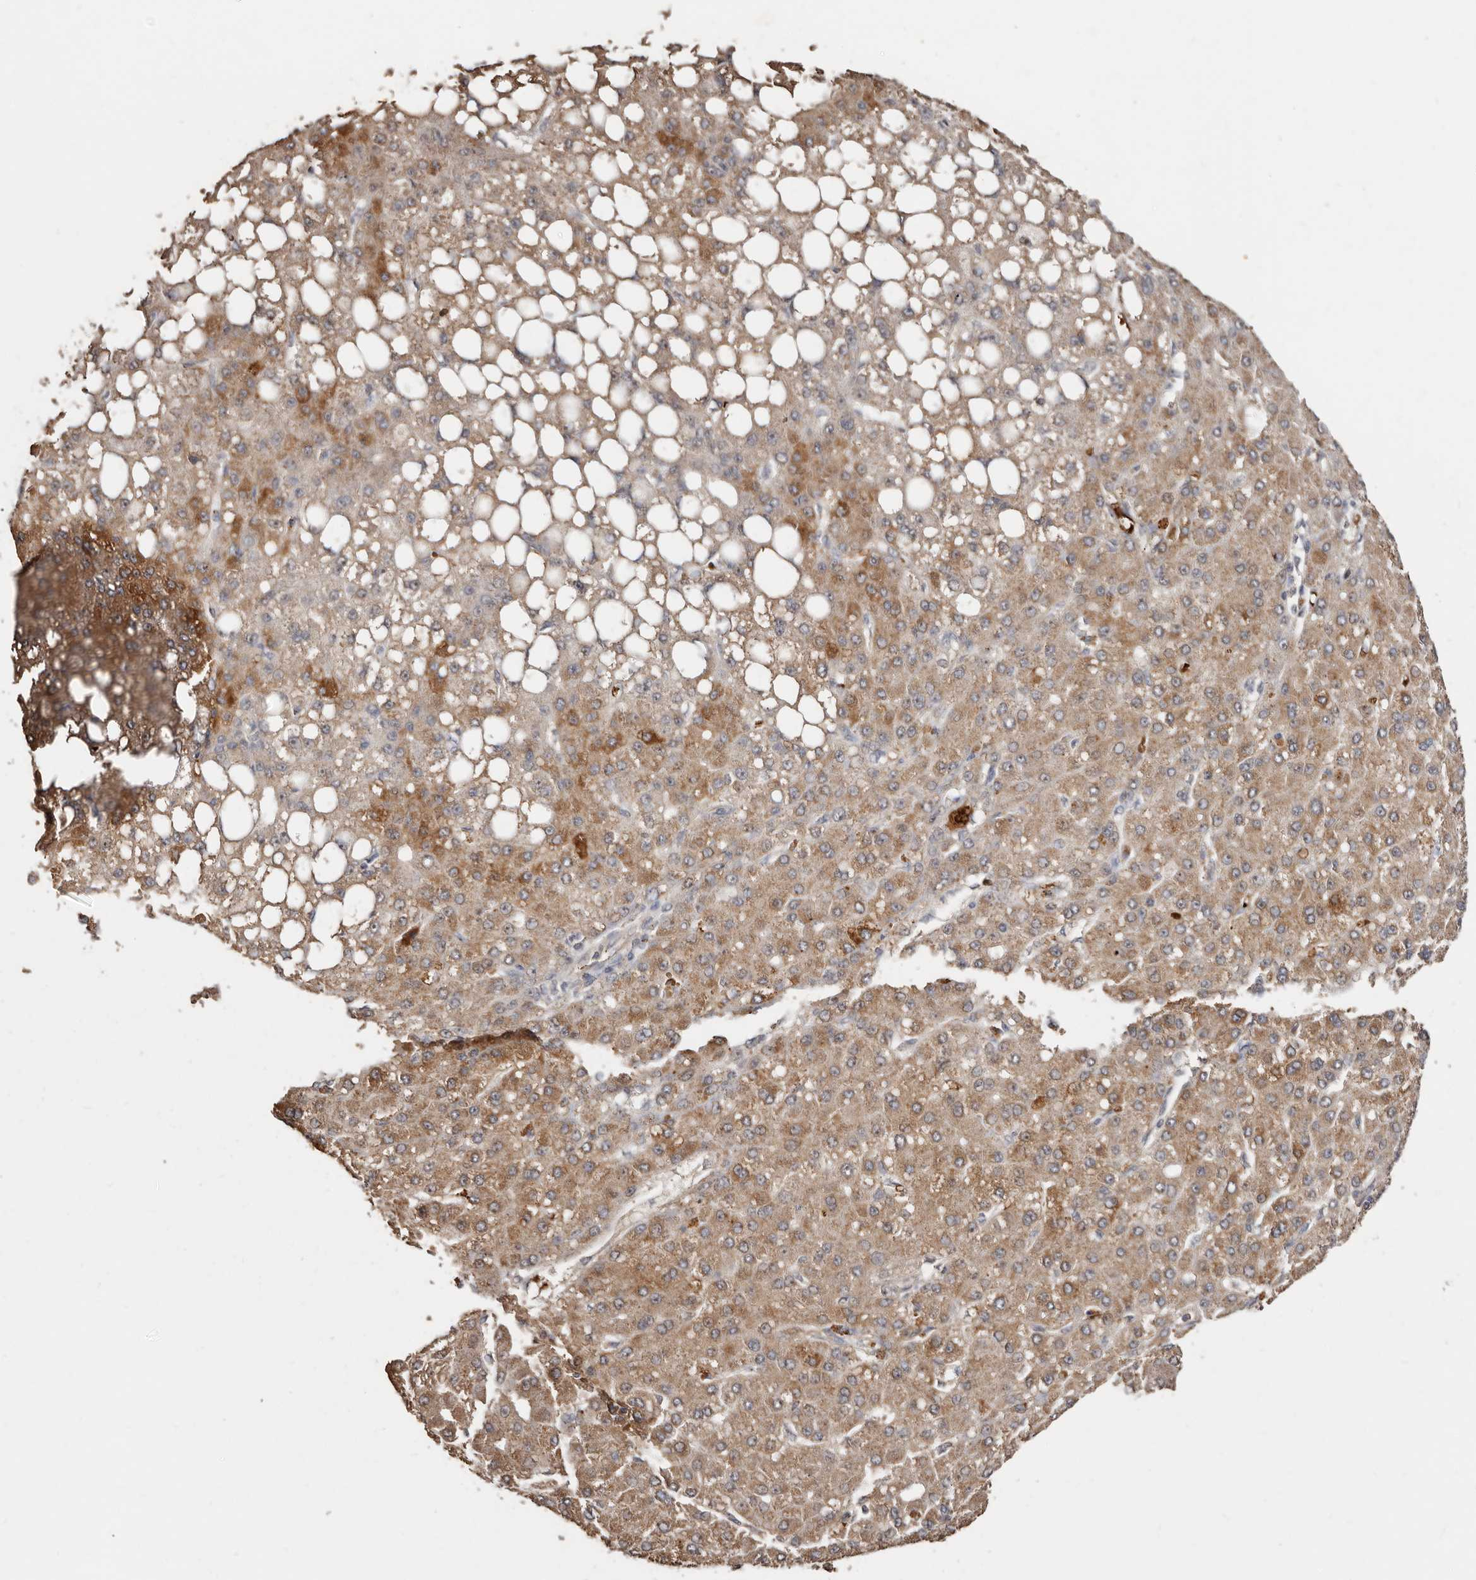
{"staining": {"intensity": "moderate", "quantity": ">75%", "location": "cytoplasmic/membranous"}, "tissue": "liver cancer", "cell_type": "Tumor cells", "image_type": "cancer", "snomed": [{"axis": "morphology", "description": "Carcinoma, Hepatocellular, NOS"}, {"axis": "topography", "description": "Liver"}], "caption": "Immunohistochemical staining of human liver cancer (hepatocellular carcinoma) displays medium levels of moderate cytoplasmic/membranous protein expression in approximately >75% of tumor cells.", "gene": "GRAMD2A", "patient": {"sex": "male", "age": 67}}